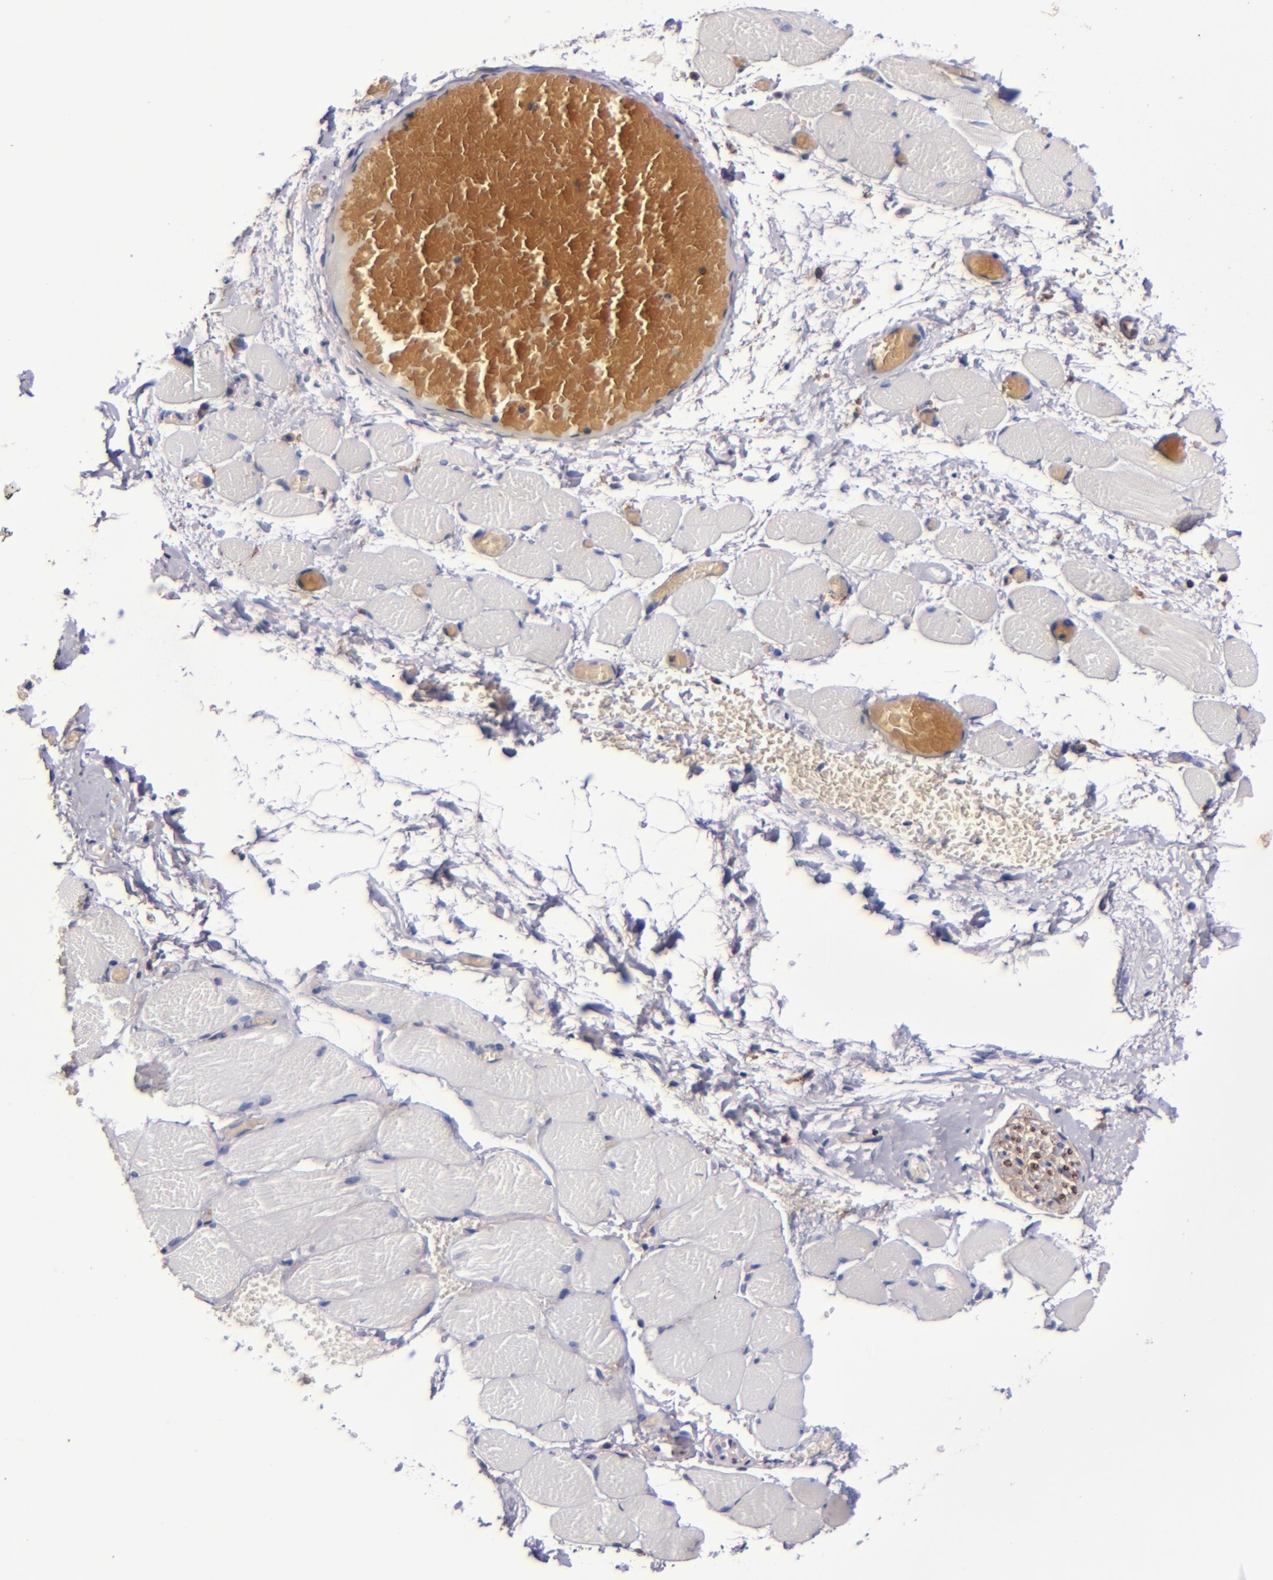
{"staining": {"intensity": "negative", "quantity": "none", "location": "none"}, "tissue": "skeletal muscle", "cell_type": "Myocytes", "image_type": "normal", "snomed": [{"axis": "morphology", "description": "Normal tissue, NOS"}, {"axis": "topography", "description": "Skeletal muscle"}, {"axis": "topography", "description": "Soft tissue"}], "caption": "IHC histopathology image of unremarkable skeletal muscle stained for a protein (brown), which demonstrates no expression in myocytes.", "gene": "SIRPA", "patient": {"sex": "female", "age": 58}}